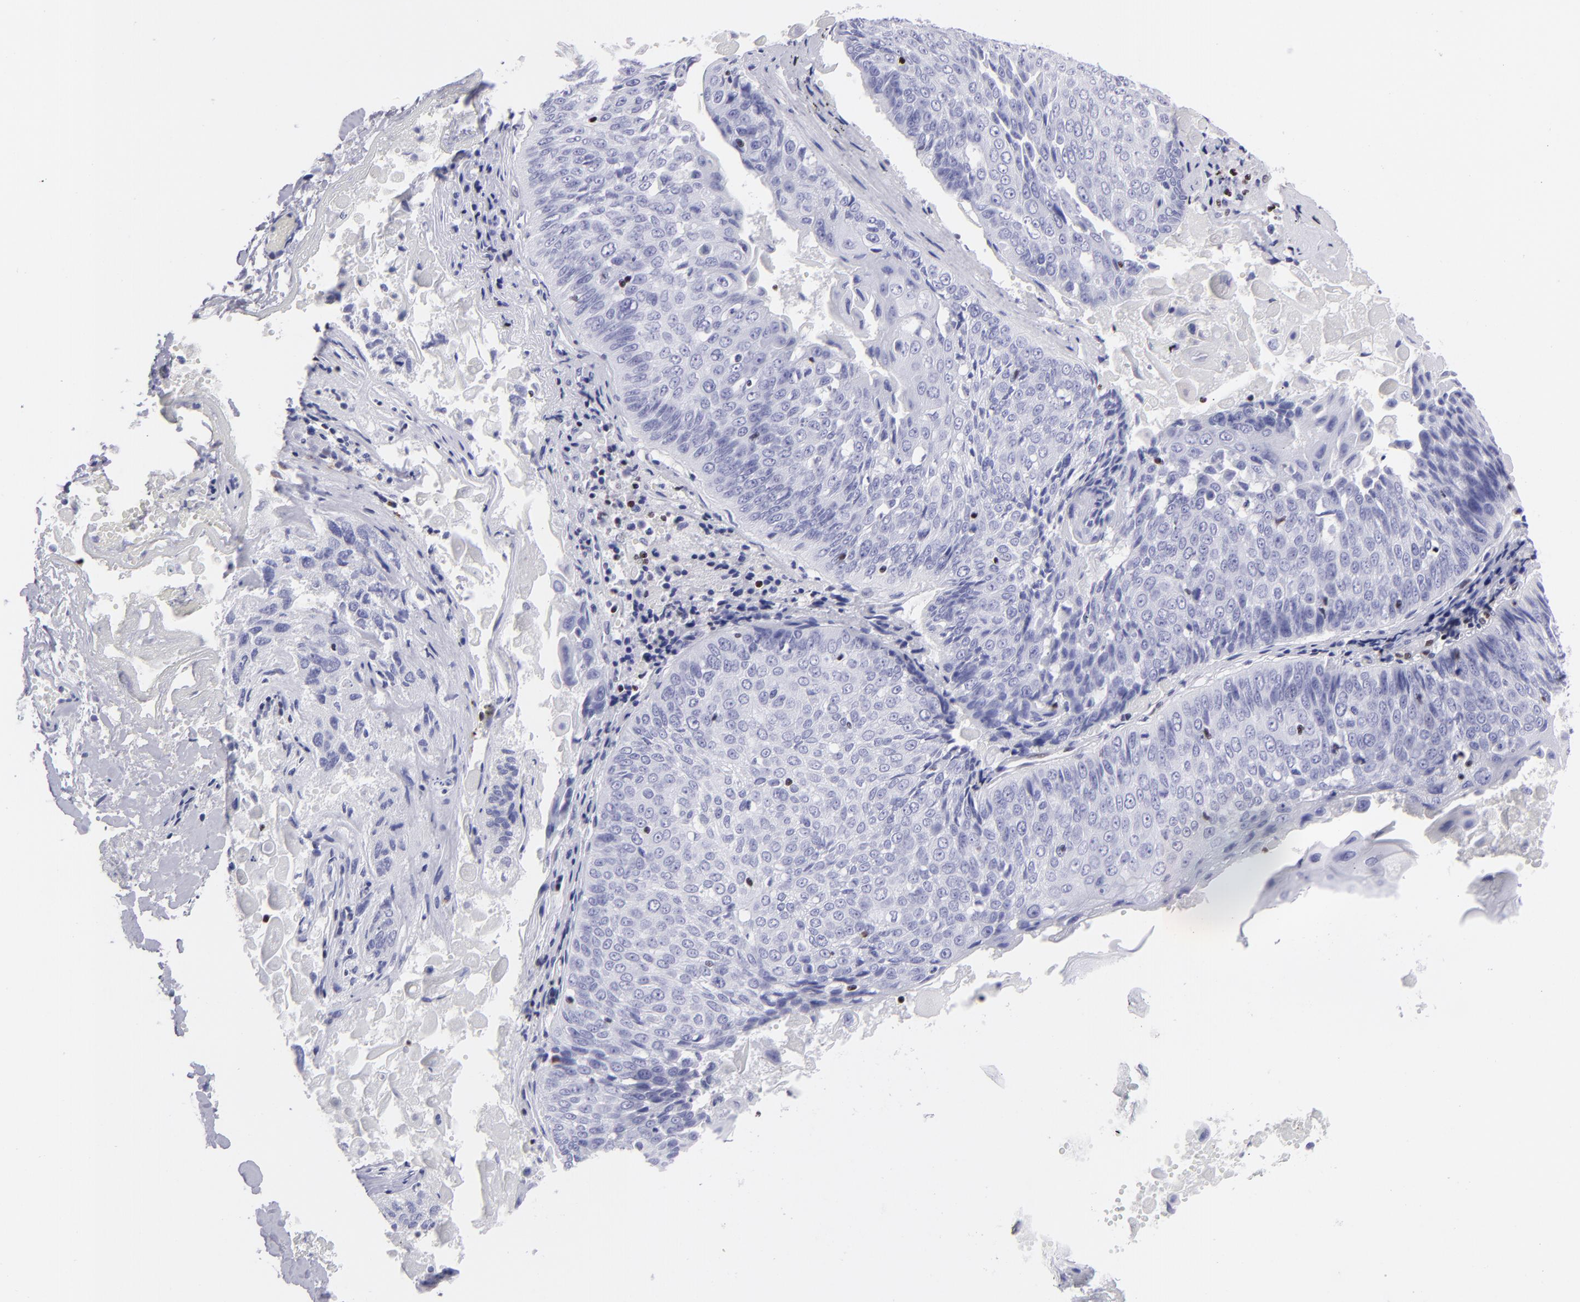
{"staining": {"intensity": "negative", "quantity": "none", "location": "none"}, "tissue": "lung cancer", "cell_type": "Tumor cells", "image_type": "cancer", "snomed": [{"axis": "morphology", "description": "Adenocarcinoma, NOS"}, {"axis": "topography", "description": "Lung"}], "caption": "Tumor cells show no significant positivity in lung cancer (adenocarcinoma).", "gene": "ETS1", "patient": {"sex": "male", "age": 60}}